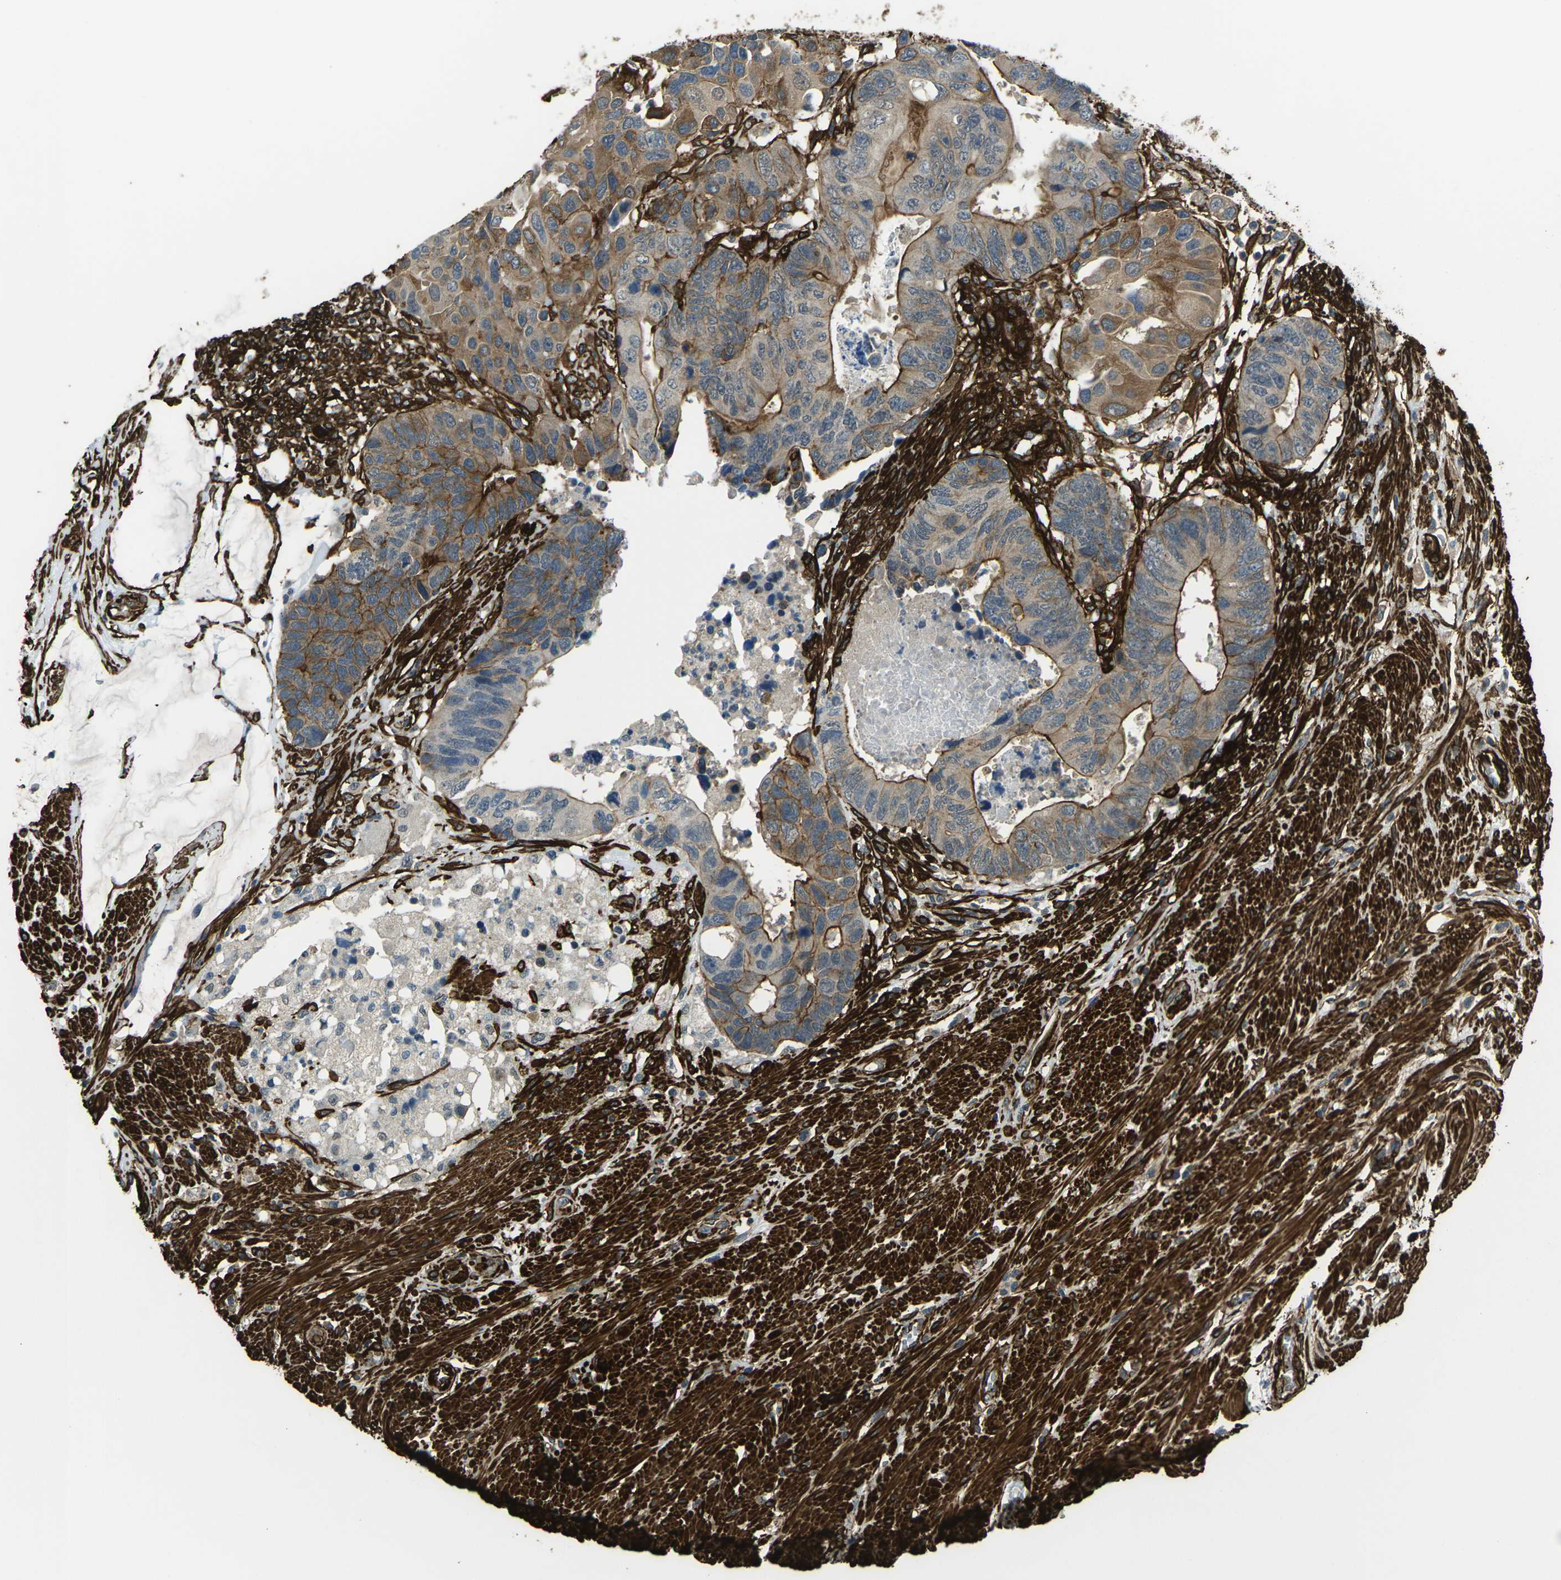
{"staining": {"intensity": "moderate", "quantity": ">75%", "location": "cytoplasmic/membranous"}, "tissue": "colorectal cancer", "cell_type": "Tumor cells", "image_type": "cancer", "snomed": [{"axis": "morphology", "description": "Adenocarcinoma, NOS"}, {"axis": "topography", "description": "Rectum"}], "caption": "High-magnification brightfield microscopy of colorectal adenocarcinoma stained with DAB (3,3'-diaminobenzidine) (brown) and counterstained with hematoxylin (blue). tumor cells exhibit moderate cytoplasmic/membranous staining is appreciated in approximately>75% of cells.", "gene": "GRAMD1C", "patient": {"sex": "male", "age": 51}}